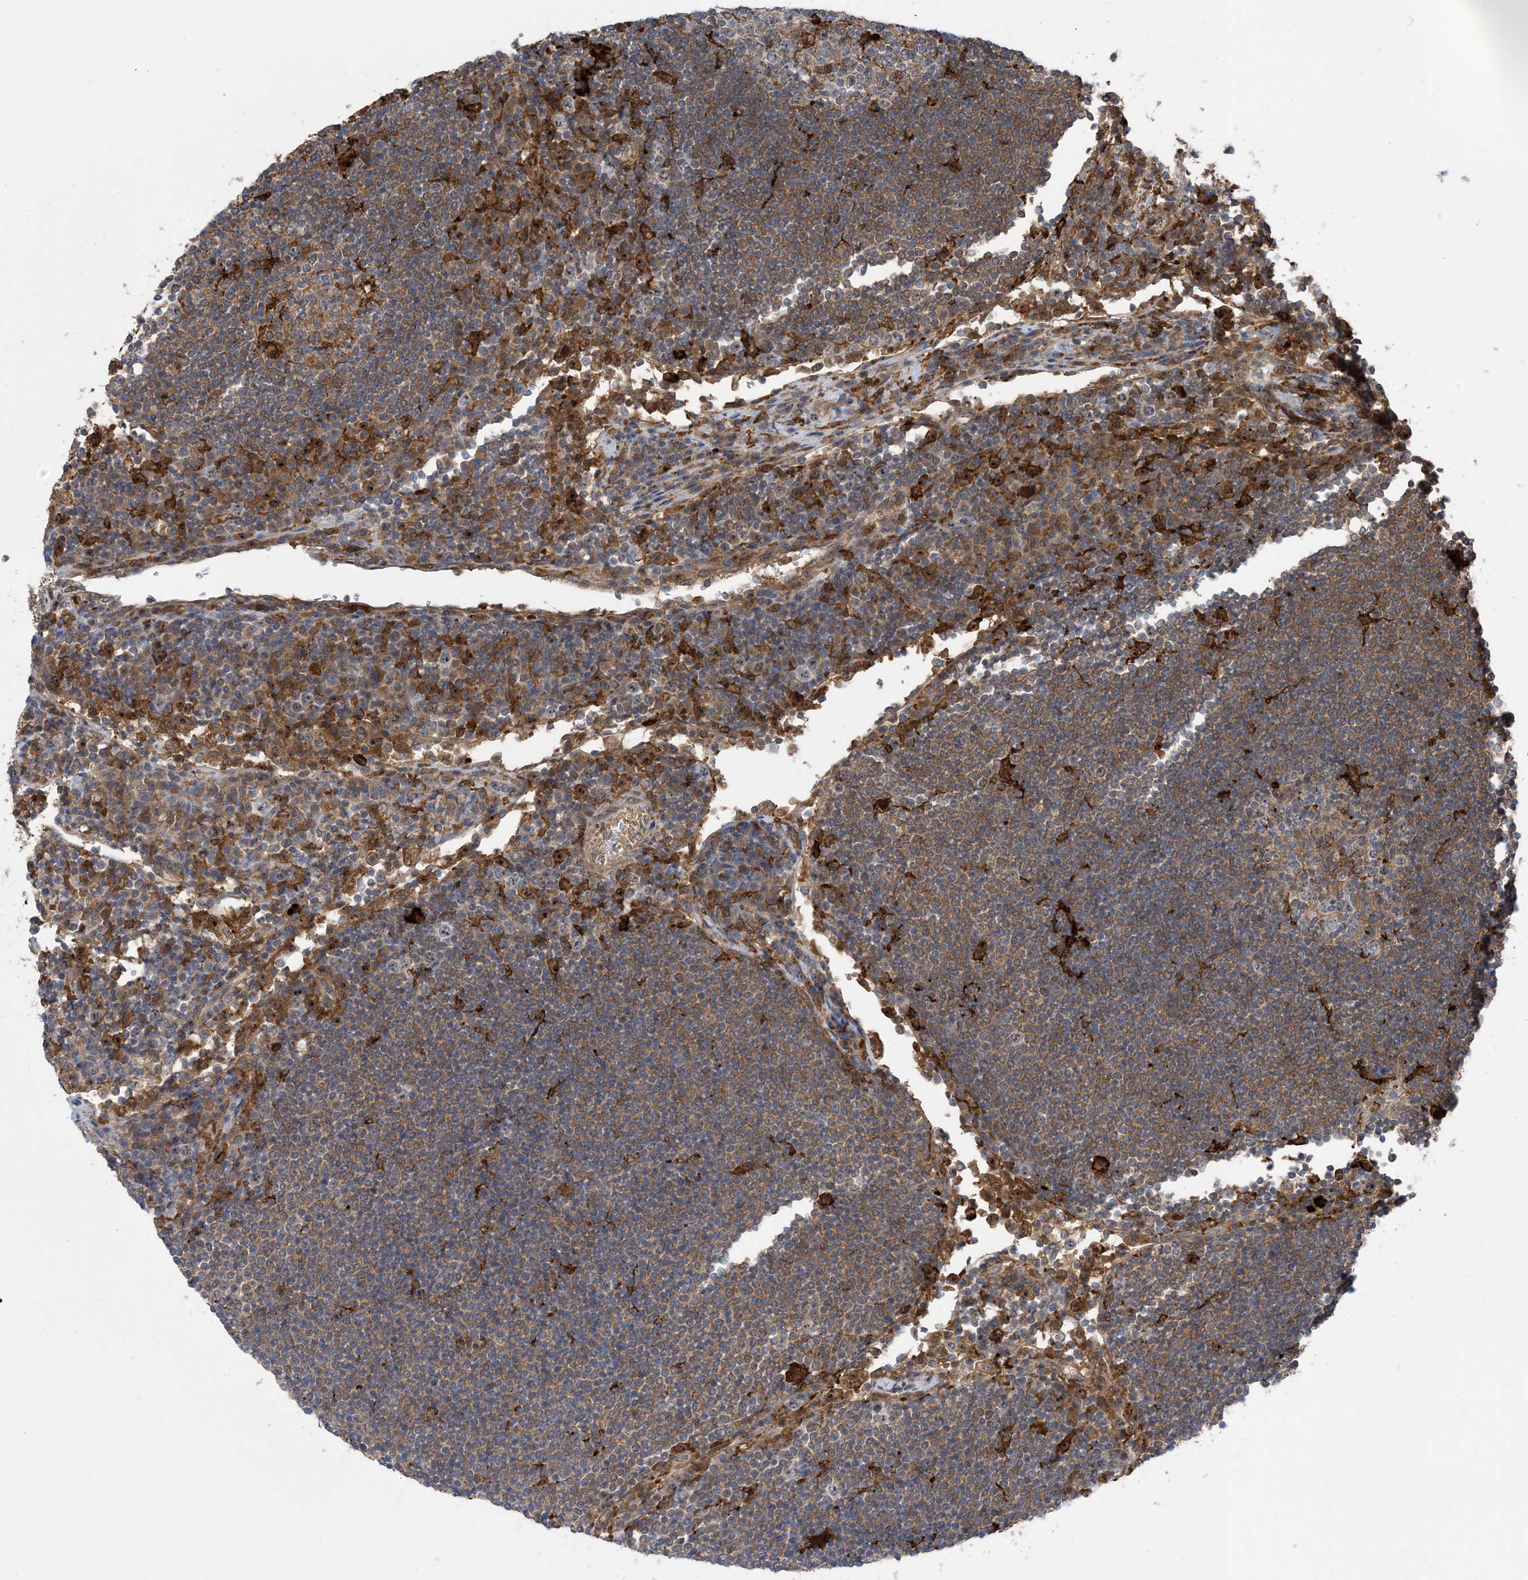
{"staining": {"intensity": "negative", "quantity": "none", "location": "none"}, "tissue": "lymph node", "cell_type": "Germinal center cells", "image_type": "normal", "snomed": [{"axis": "morphology", "description": "Normal tissue, NOS"}, {"axis": "topography", "description": "Lymph node"}], "caption": "This photomicrograph is of unremarkable lymph node stained with immunohistochemistry to label a protein in brown with the nuclei are counter-stained blue. There is no expression in germinal center cells. (DAB immunohistochemistry (IHC), high magnification).", "gene": "HS1BP3", "patient": {"sex": "female", "age": 53}}